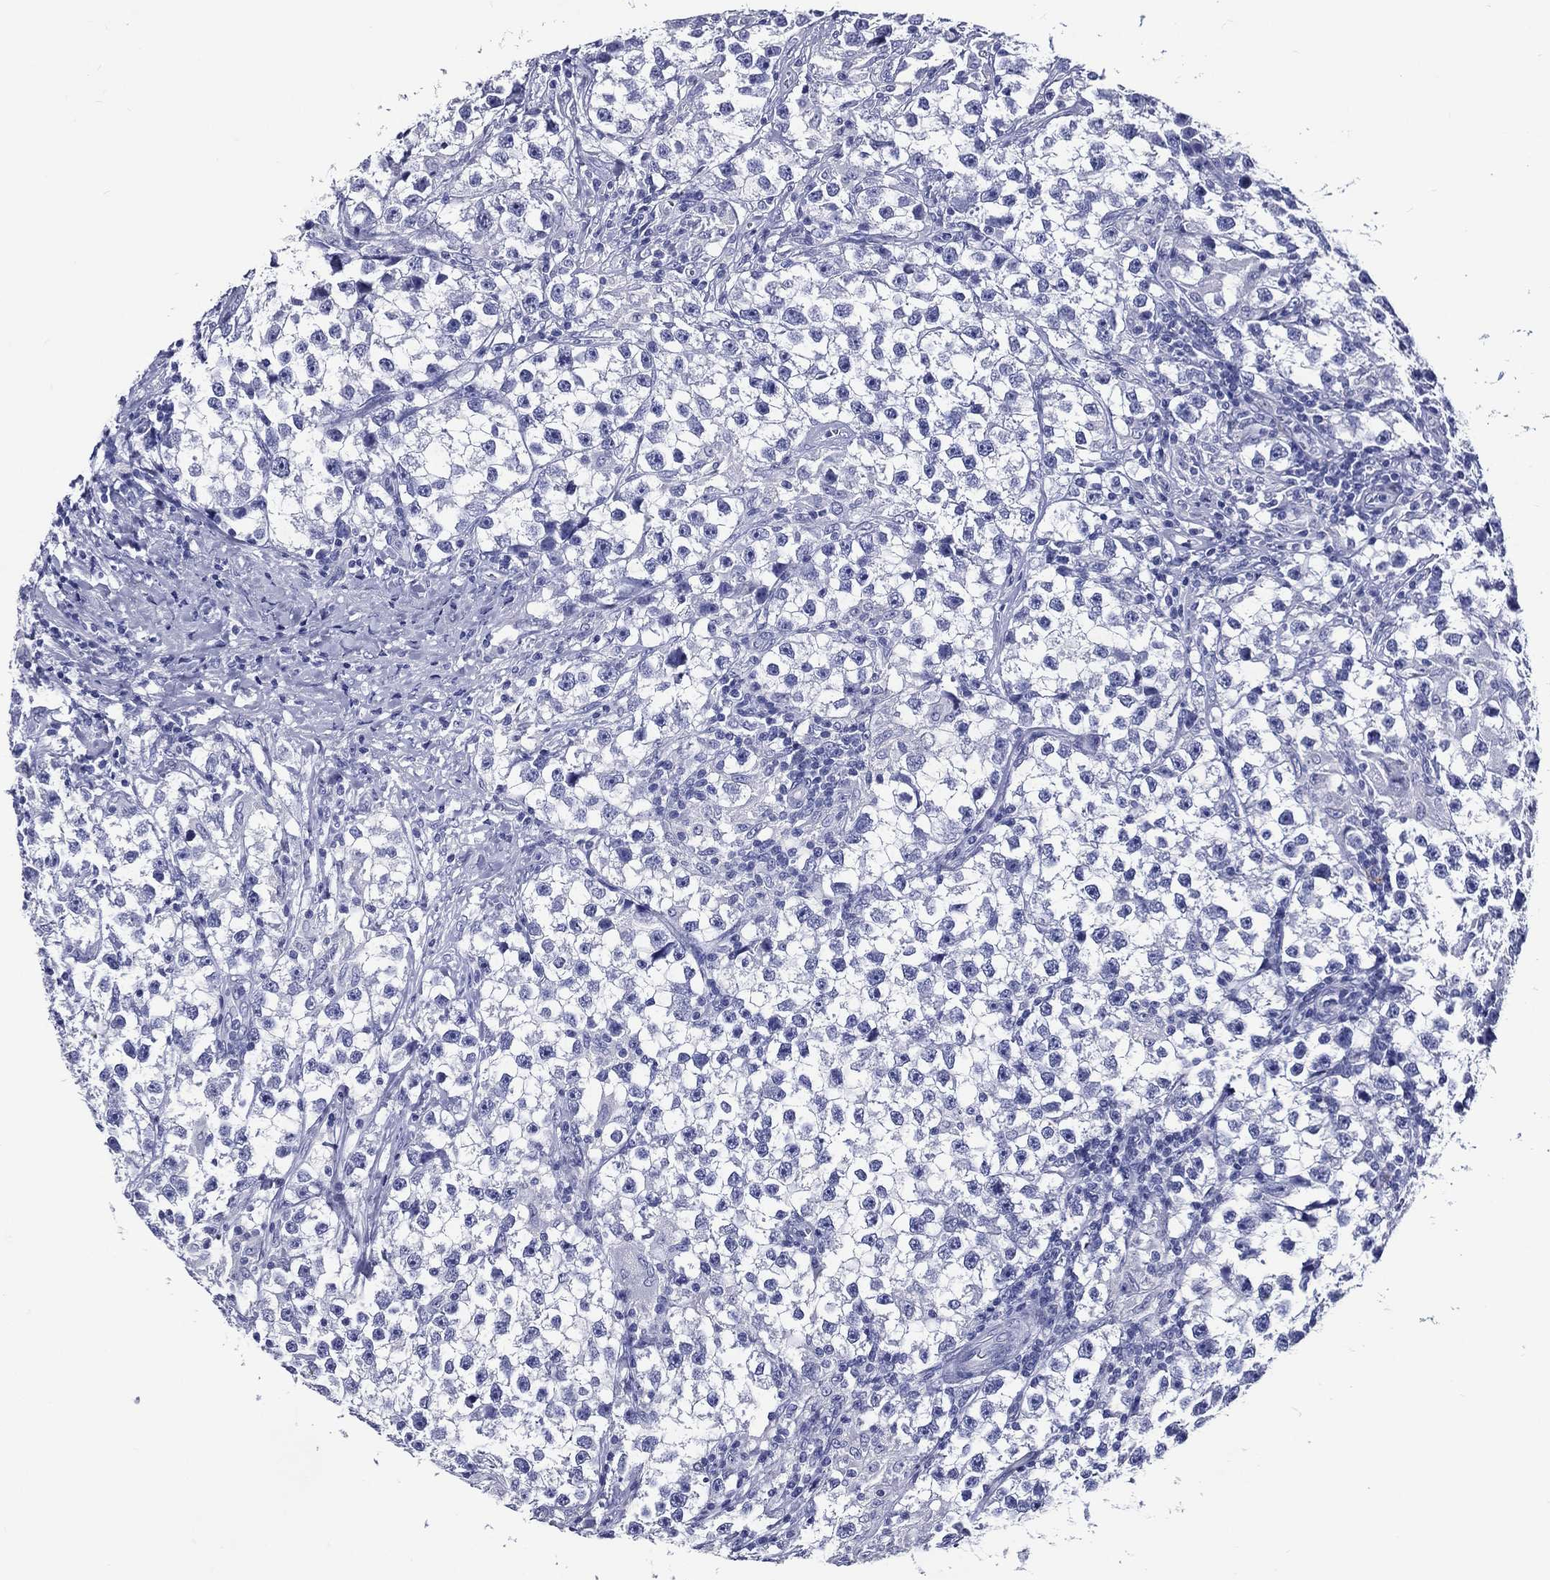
{"staining": {"intensity": "negative", "quantity": "none", "location": "none"}, "tissue": "testis cancer", "cell_type": "Tumor cells", "image_type": "cancer", "snomed": [{"axis": "morphology", "description": "Seminoma, NOS"}, {"axis": "topography", "description": "Testis"}], "caption": "Human seminoma (testis) stained for a protein using immunohistochemistry demonstrates no staining in tumor cells.", "gene": "ACE2", "patient": {"sex": "male", "age": 46}}